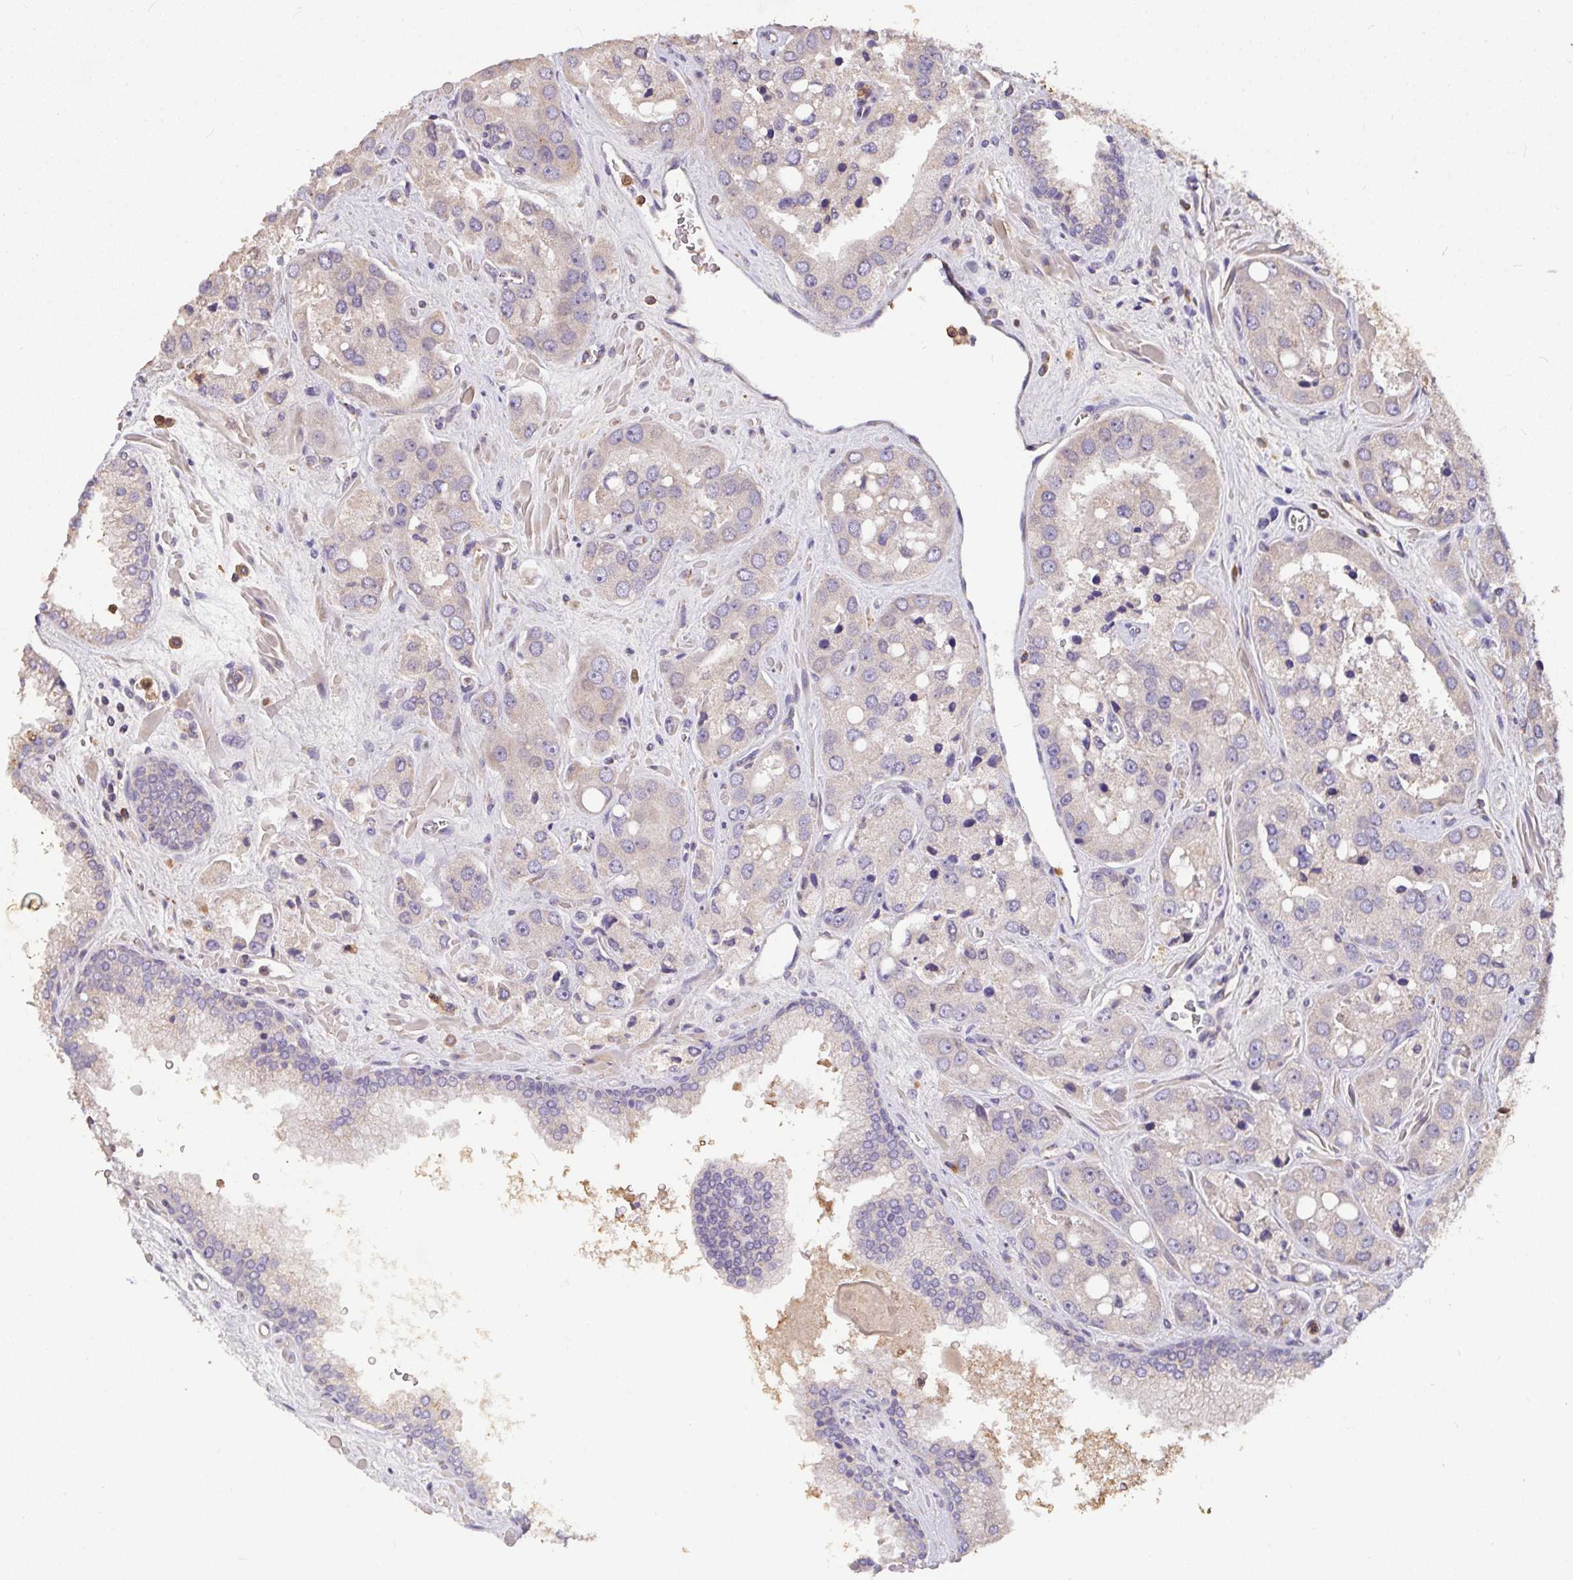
{"staining": {"intensity": "weak", "quantity": "<25%", "location": "cytoplasmic/membranous"}, "tissue": "prostate cancer", "cell_type": "Tumor cells", "image_type": "cancer", "snomed": [{"axis": "morphology", "description": "Normal tissue, NOS"}, {"axis": "morphology", "description": "Adenocarcinoma, High grade"}, {"axis": "topography", "description": "Prostate"}, {"axis": "topography", "description": "Peripheral nerve tissue"}], "caption": "Human prostate cancer (high-grade adenocarcinoma) stained for a protein using immunohistochemistry (IHC) exhibits no expression in tumor cells.", "gene": "FCER1A", "patient": {"sex": "male", "age": 68}}